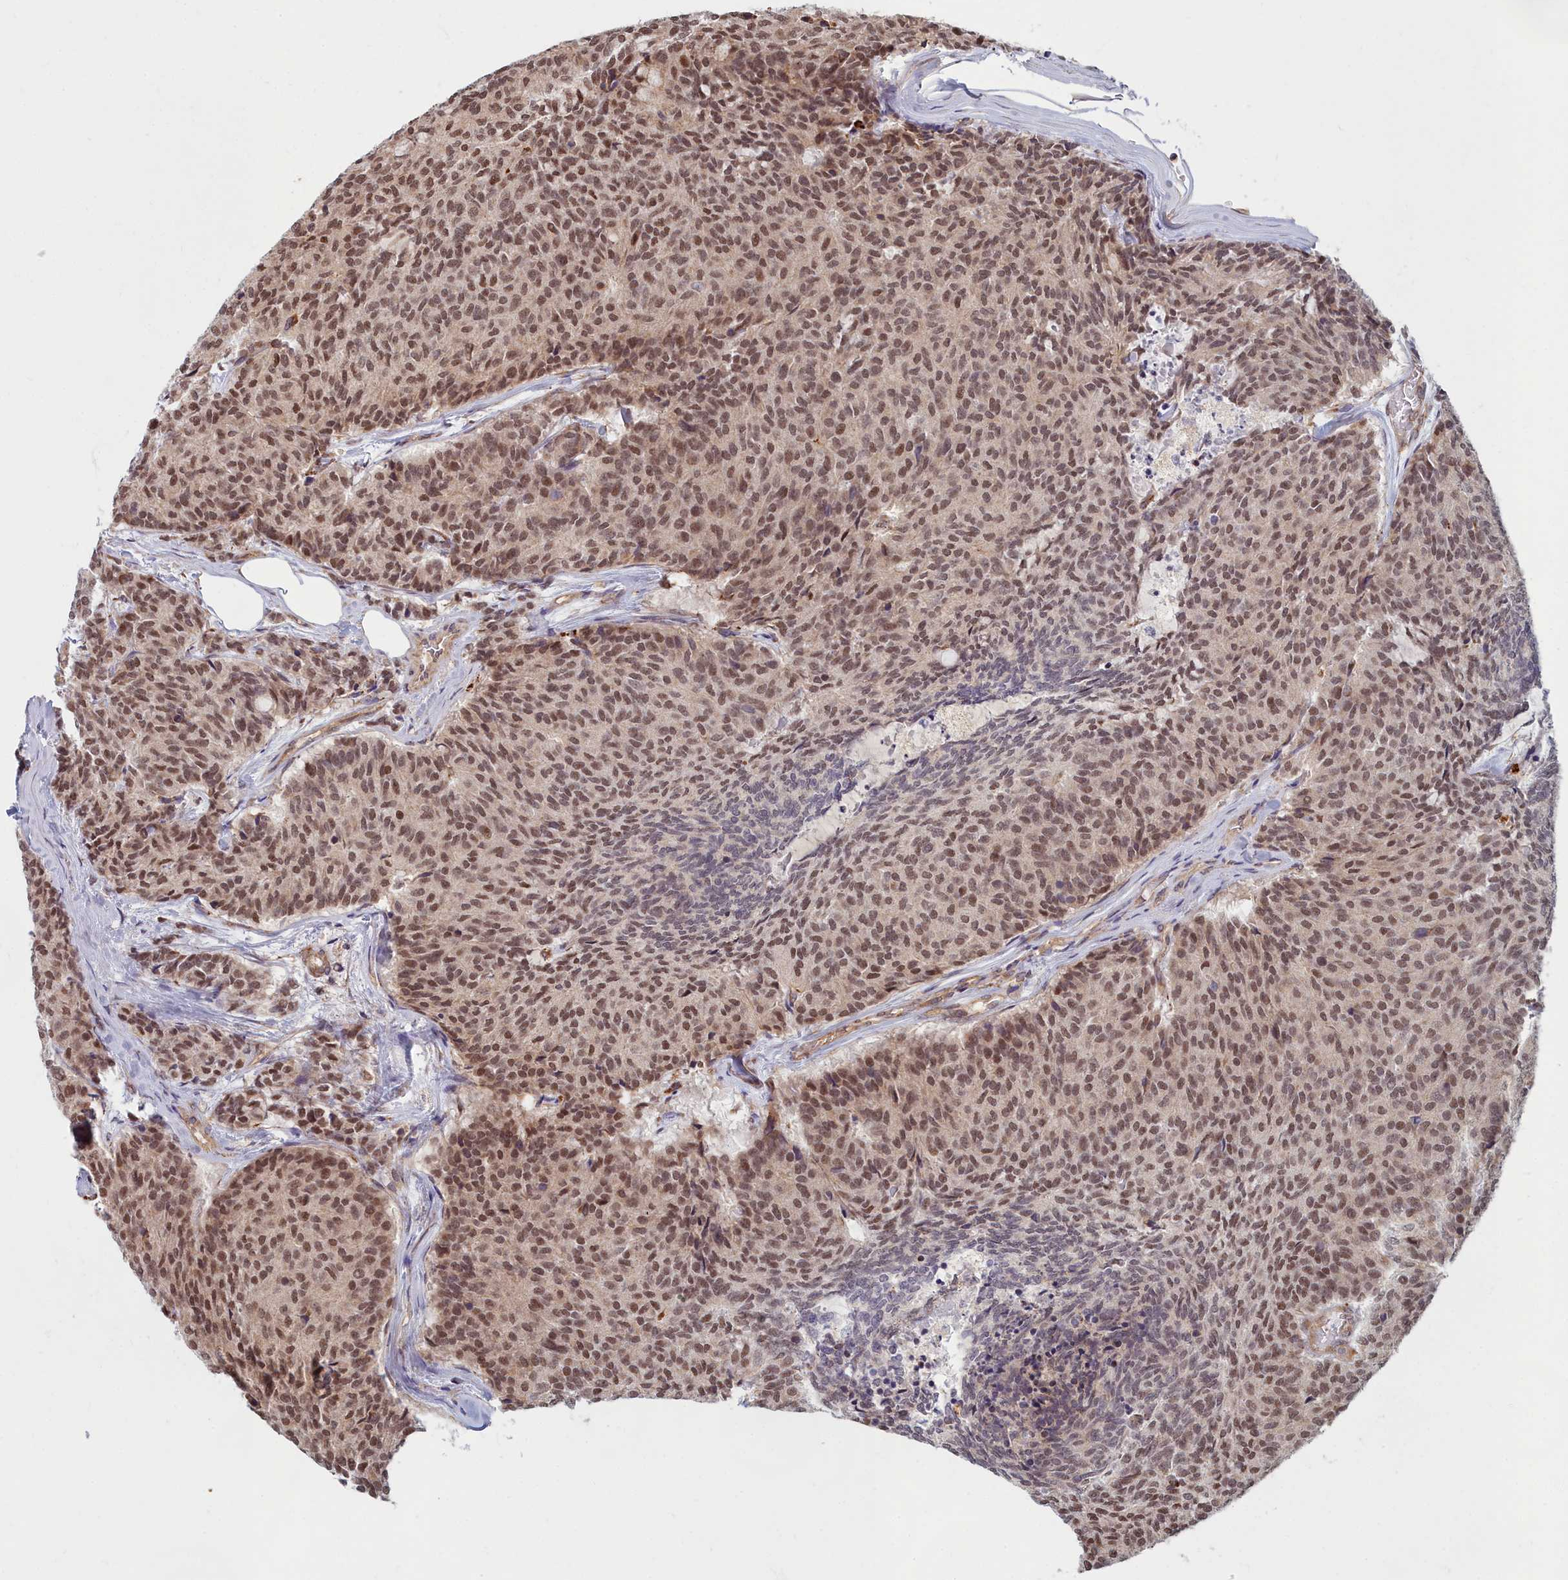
{"staining": {"intensity": "moderate", "quantity": ">75%", "location": "nuclear"}, "tissue": "carcinoid", "cell_type": "Tumor cells", "image_type": "cancer", "snomed": [{"axis": "morphology", "description": "Carcinoid, malignant, NOS"}, {"axis": "topography", "description": "Pancreas"}], "caption": "Carcinoid was stained to show a protein in brown. There is medium levels of moderate nuclear staining in about >75% of tumor cells.", "gene": "MAK16", "patient": {"sex": "female", "age": 54}}